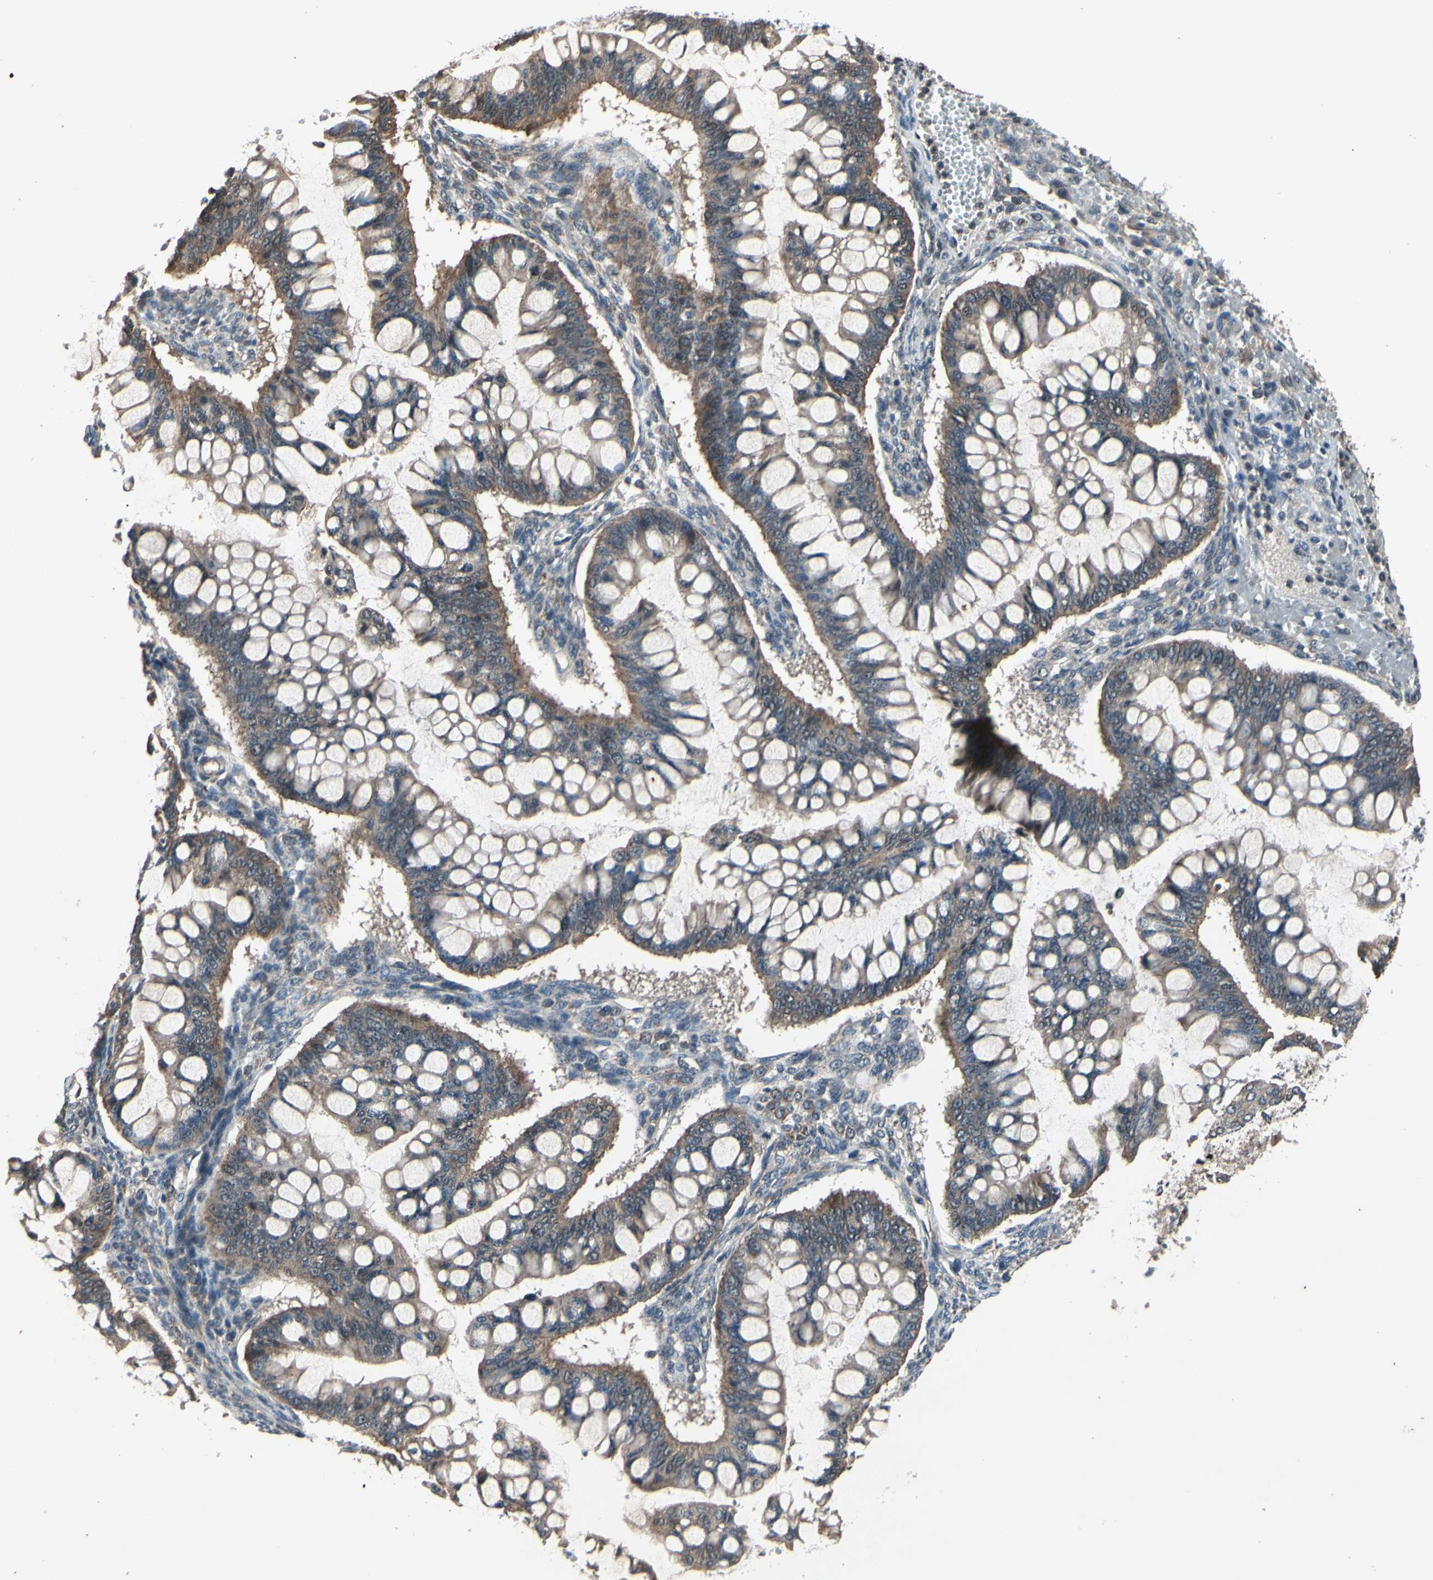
{"staining": {"intensity": "moderate", "quantity": ">75%", "location": "cytoplasmic/membranous"}, "tissue": "ovarian cancer", "cell_type": "Tumor cells", "image_type": "cancer", "snomed": [{"axis": "morphology", "description": "Cystadenocarcinoma, mucinous, NOS"}, {"axis": "topography", "description": "Ovary"}], "caption": "This histopathology image demonstrates immunohistochemistry staining of ovarian cancer, with medium moderate cytoplasmic/membranous staining in approximately >75% of tumor cells.", "gene": "MBTPS2", "patient": {"sex": "female", "age": 73}}